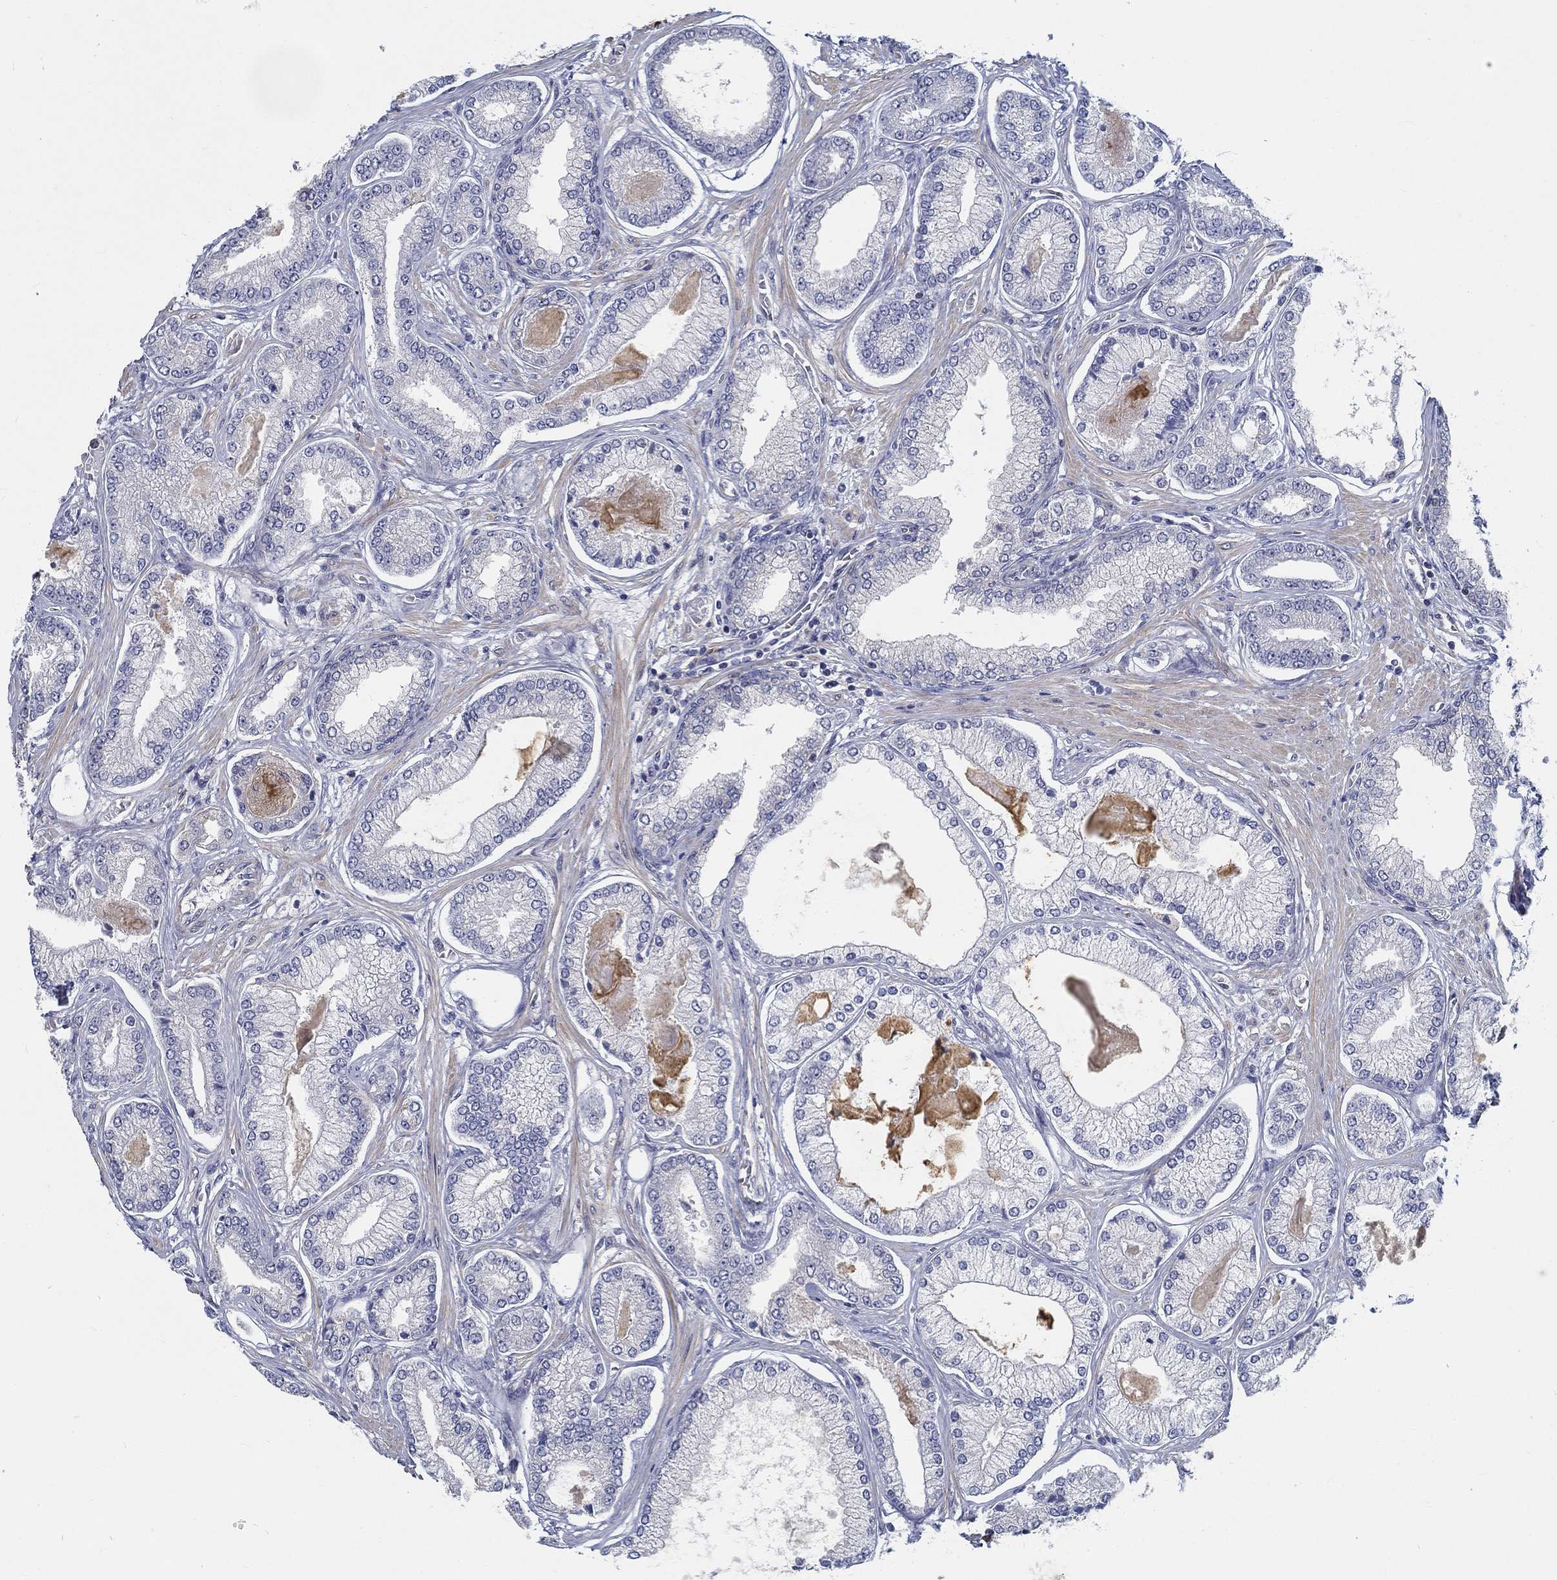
{"staining": {"intensity": "negative", "quantity": "none", "location": "none"}, "tissue": "prostate cancer", "cell_type": "Tumor cells", "image_type": "cancer", "snomed": [{"axis": "morphology", "description": "Adenocarcinoma, Low grade"}, {"axis": "topography", "description": "Prostate"}], "caption": "A high-resolution micrograph shows immunohistochemistry staining of prostate cancer (adenocarcinoma (low-grade)), which demonstrates no significant positivity in tumor cells.", "gene": "MYBPC1", "patient": {"sex": "male", "age": 57}}